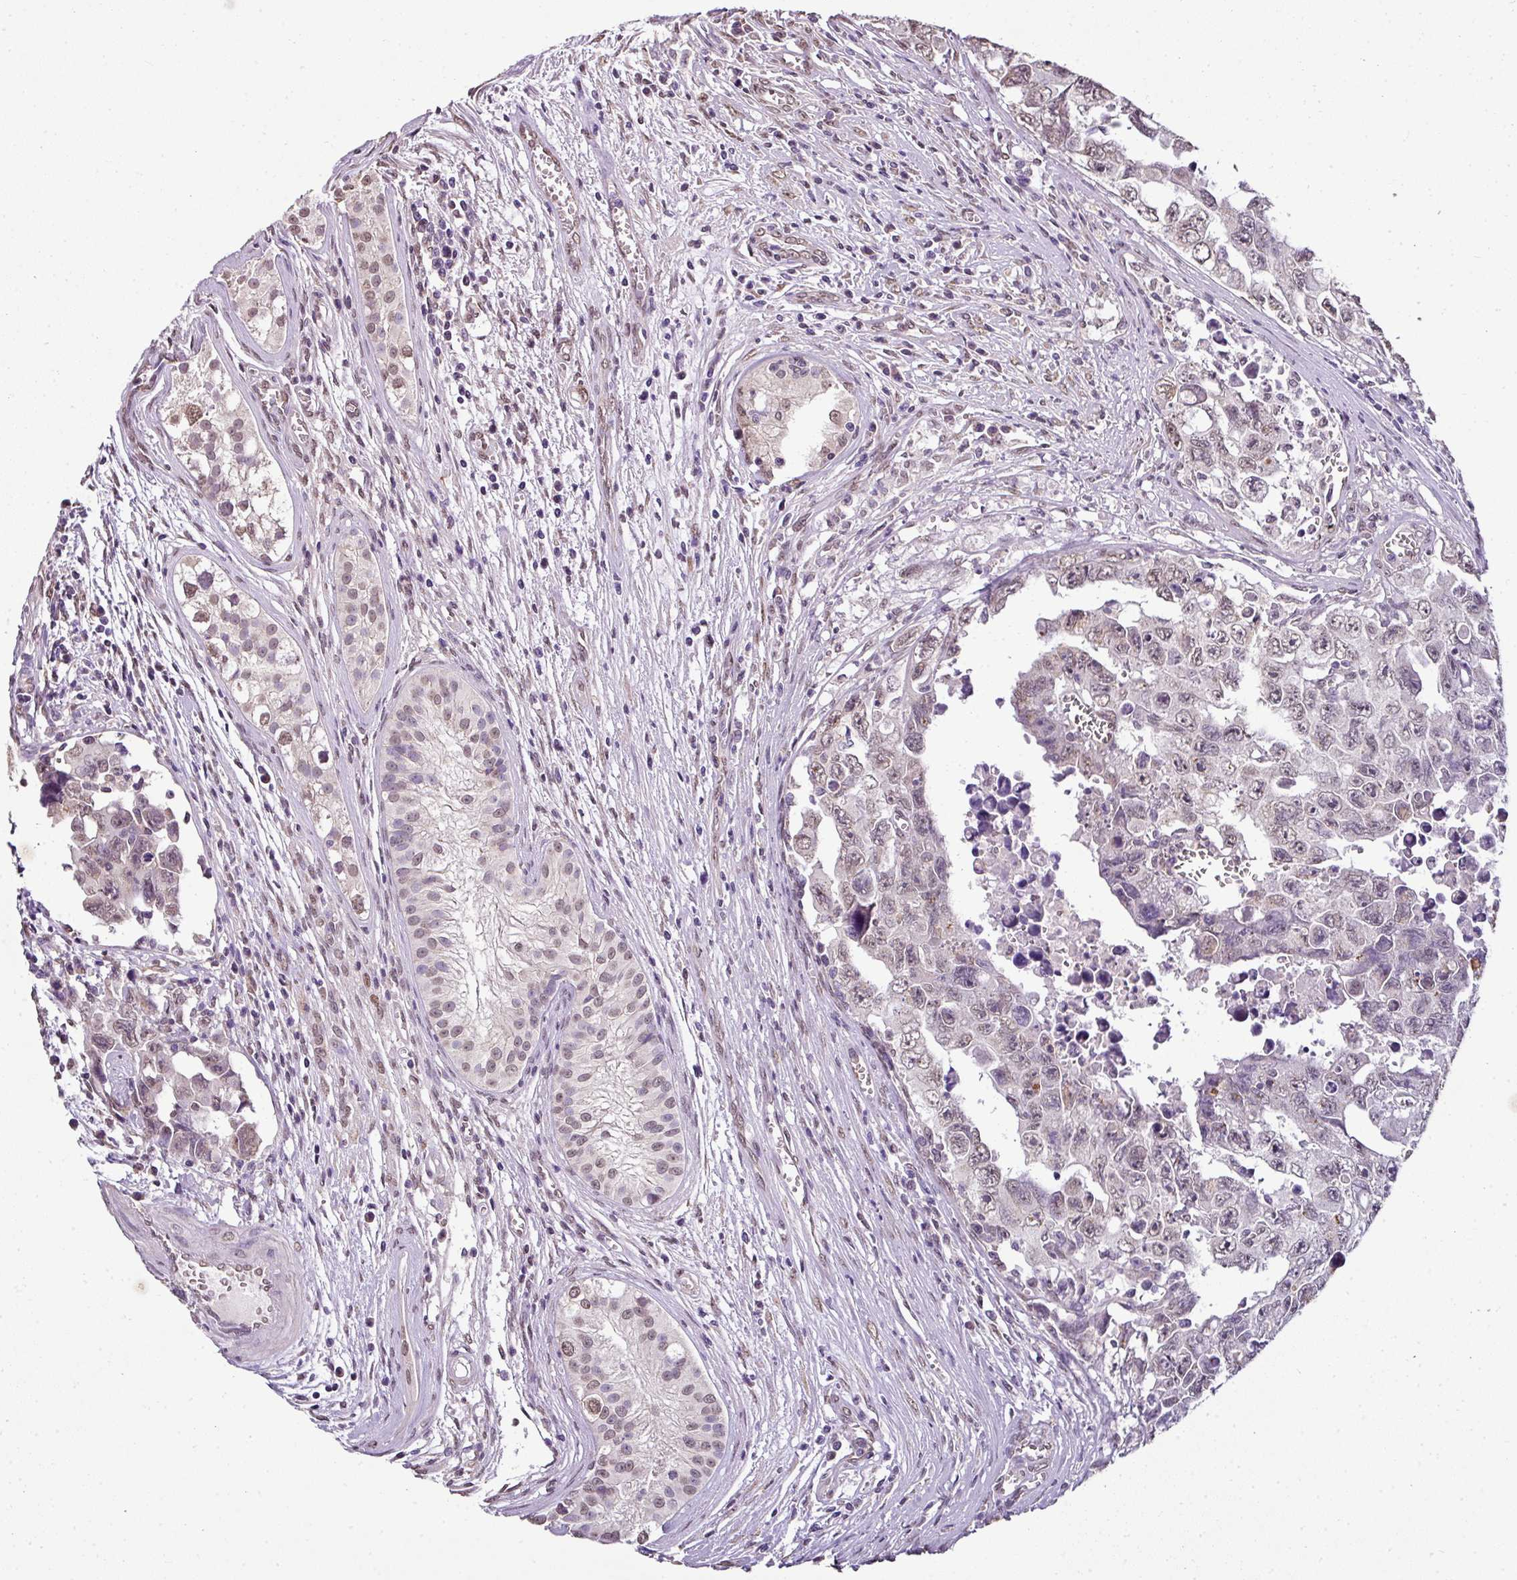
{"staining": {"intensity": "weak", "quantity": "25%-75%", "location": "nuclear"}, "tissue": "testis cancer", "cell_type": "Tumor cells", "image_type": "cancer", "snomed": [{"axis": "morphology", "description": "Carcinoma, Embryonal, NOS"}, {"axis": "topography", "description": "Testis"}], "caption": "This is an image of immunohistochemistry staining of embryonal carcinoma (testis), which shows weak staining in the nuclear of tumor cells.", "gene": "JPH2", "patient": {"sex": "male", "age": 24}}